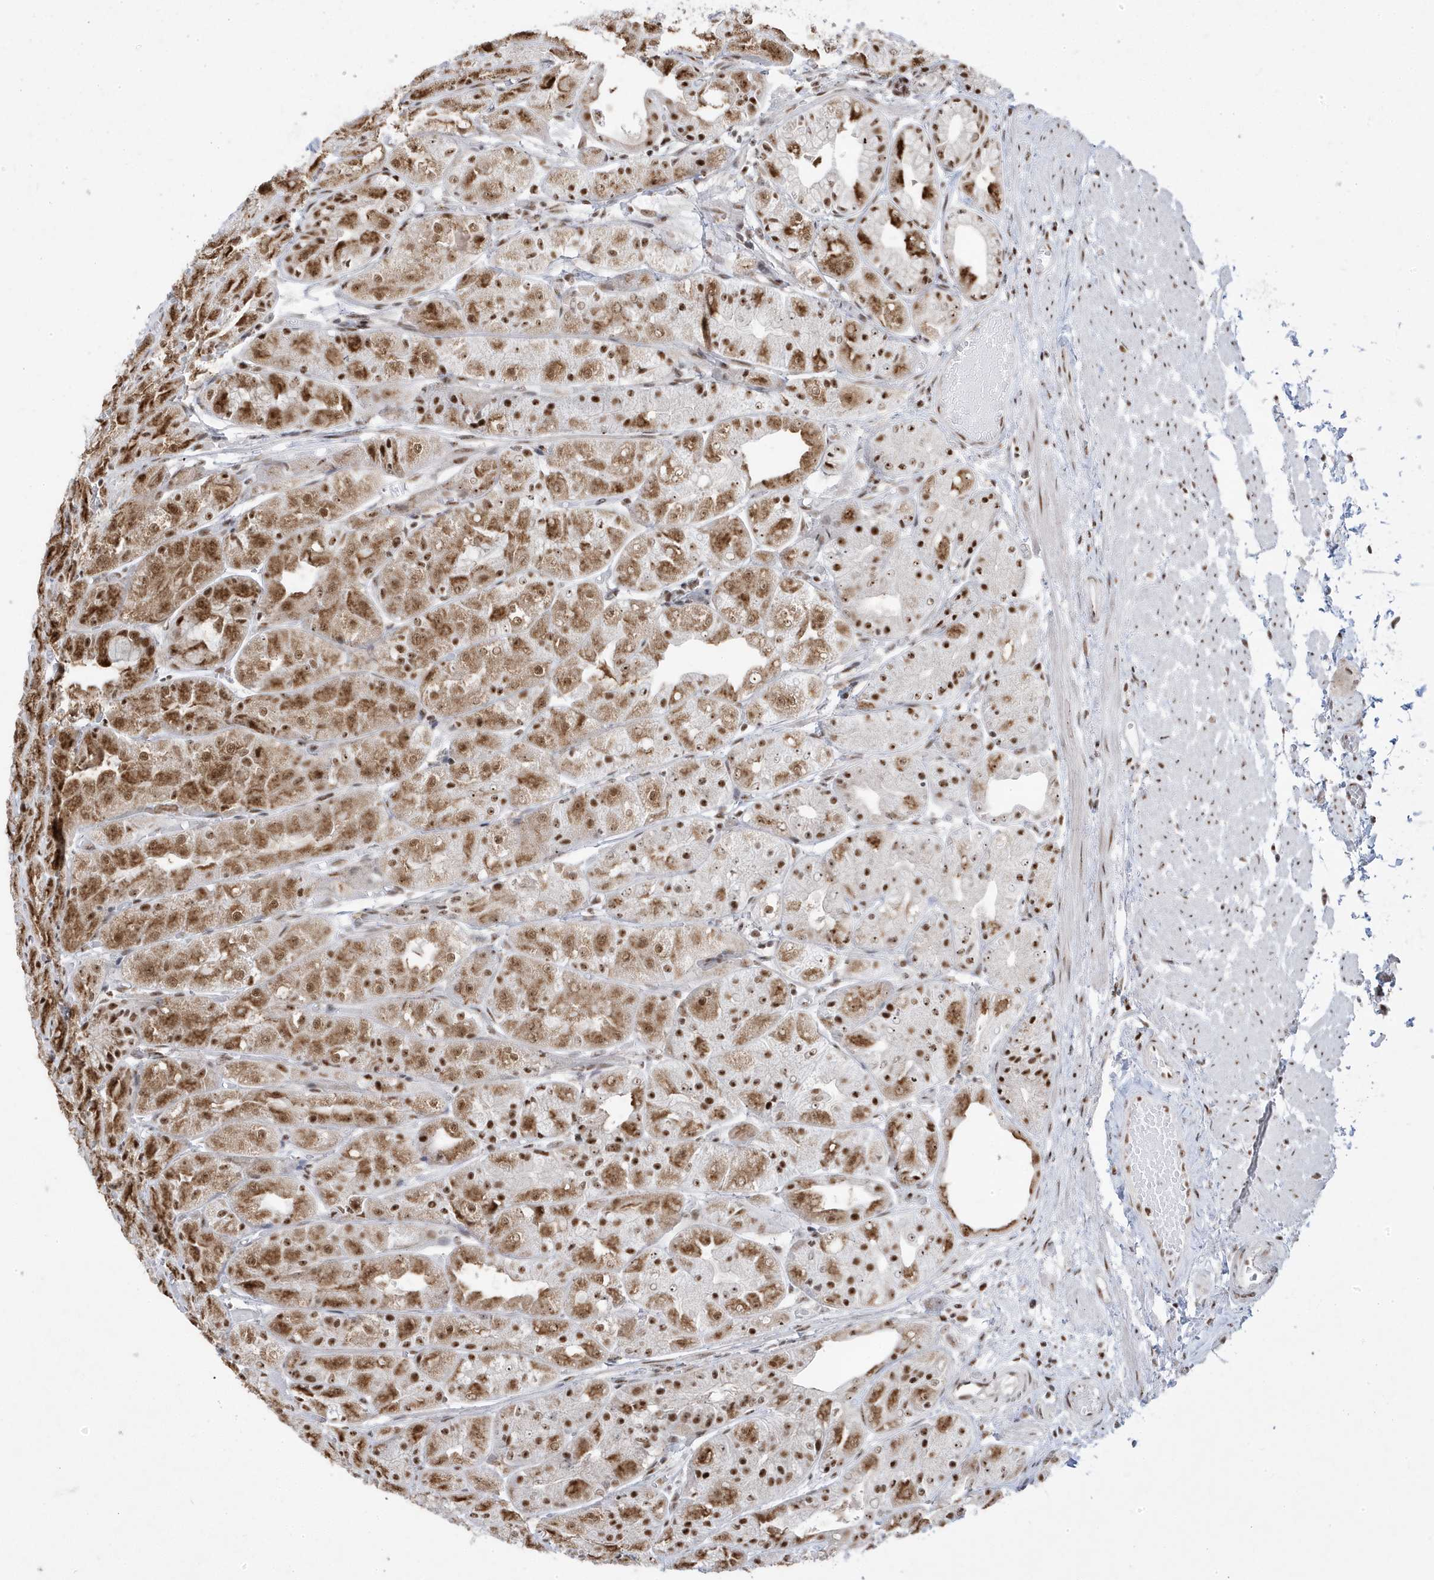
{"staining": {"intensity": "moderate", "quantity": ">75%", "location": "cytoplasmic/membranous,nuclear"}, "tissue": "stomach", "cell_type": "Glandular cells", "image_type": "normal", "snomed": [{"axis": "morphology", "description": "Normal tissue, NOS"}, {"axis": "topography", "description": "Stomach, upper"}], "caption": "Moderate cytoplasmic/membranous,nuclear expression is identified in approximately >75% of glandular cells in unremarkable stomach.", "gene": "MTREX", "patient": {"sex": "male", "age": 72}}